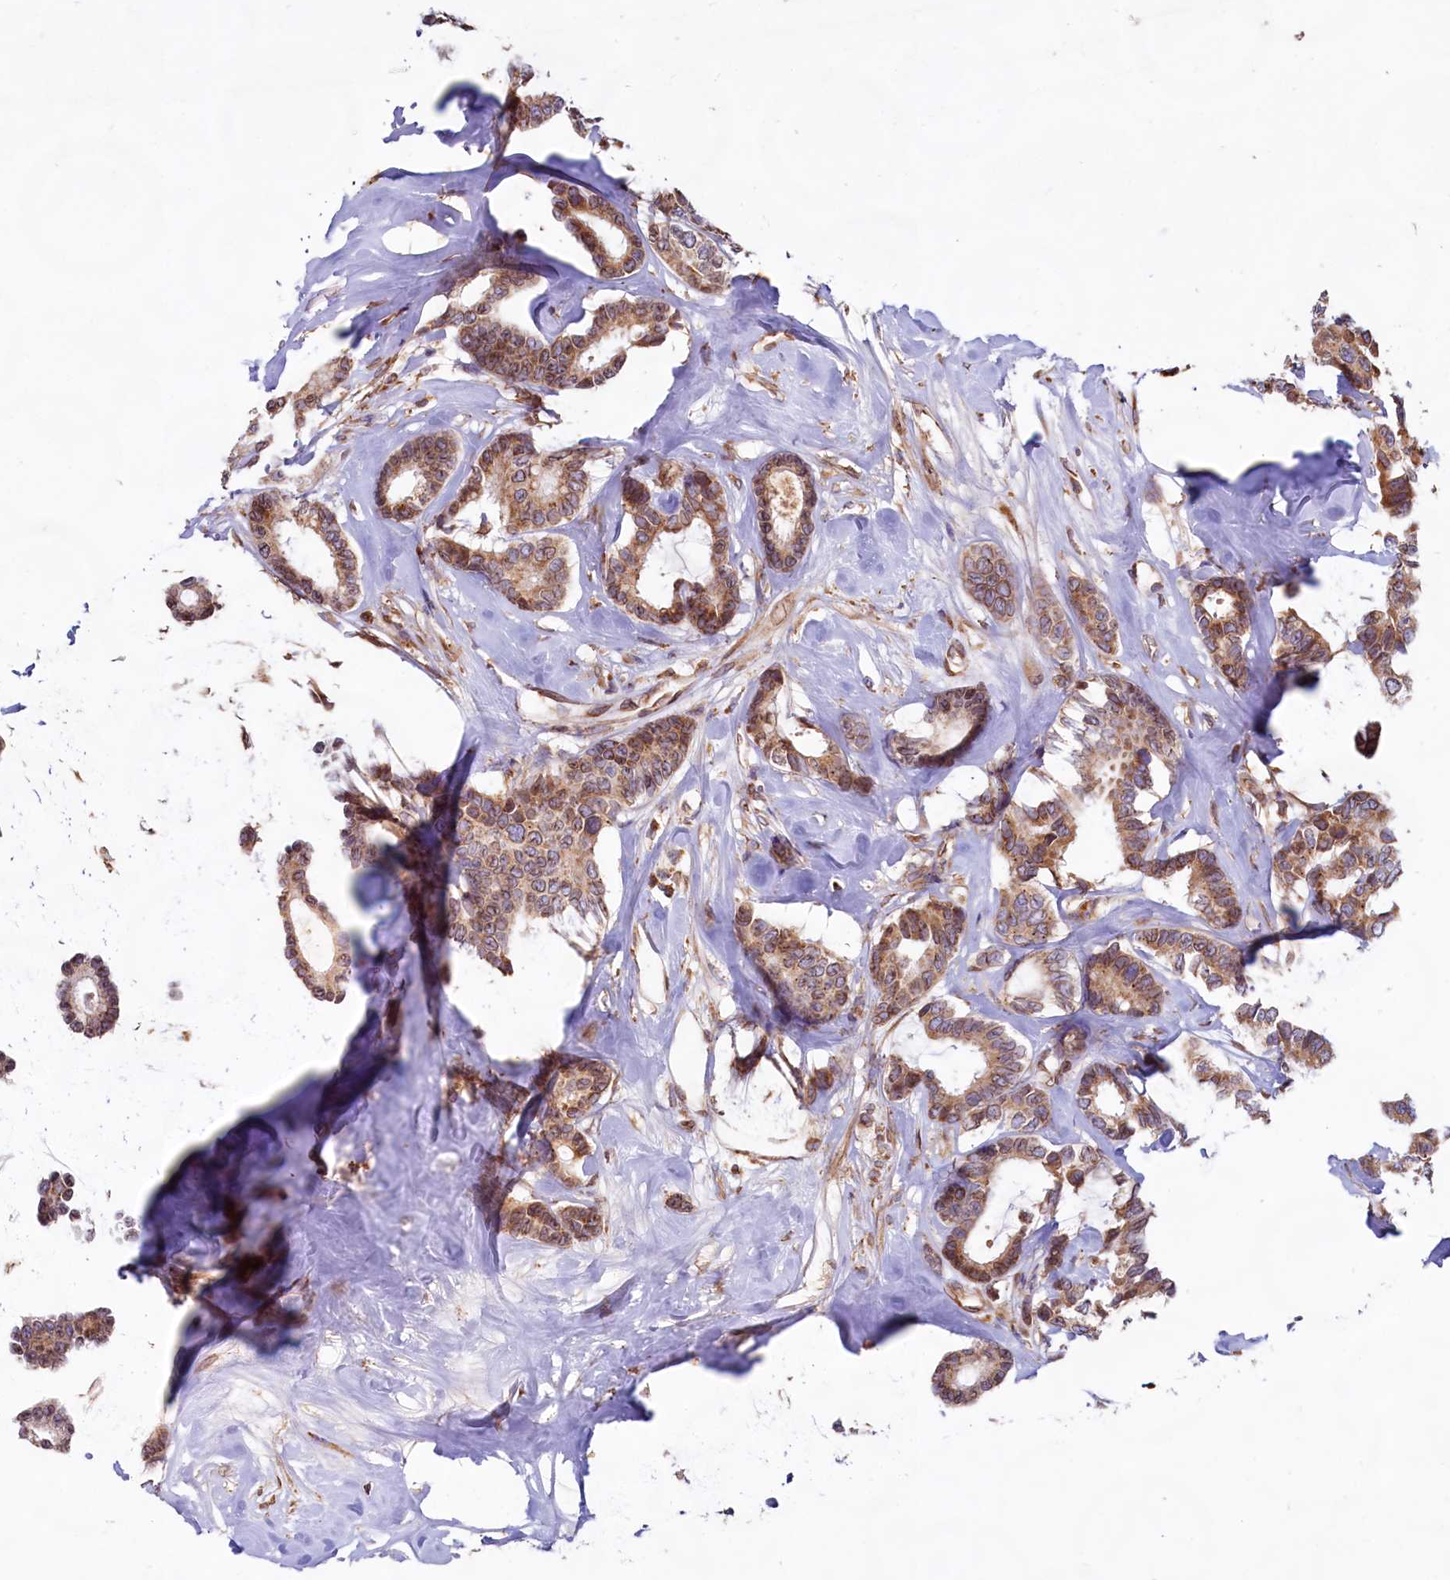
{"staining": {"intensity": "moderate", "quantity": ">75%", "location": "cytoplasmic/membranous"}, "tissue": "breast cancer", "cell_type": "Tumor cells", "image_type": "cancer", "snomed": [{"axis": "morphology", "description": "Duct carcinoma"}, {"axis": "topography", "description": "Breast"}], "caption": "Human breast cancer (intraductal carcinoma) stained for a protein (brown) demonstrates moderate cytoplasmic/membranous positive staining in about >75% of tumor cells.", "gene": "TBC1D19", "patient": {"sex": "female", "age": 87}}